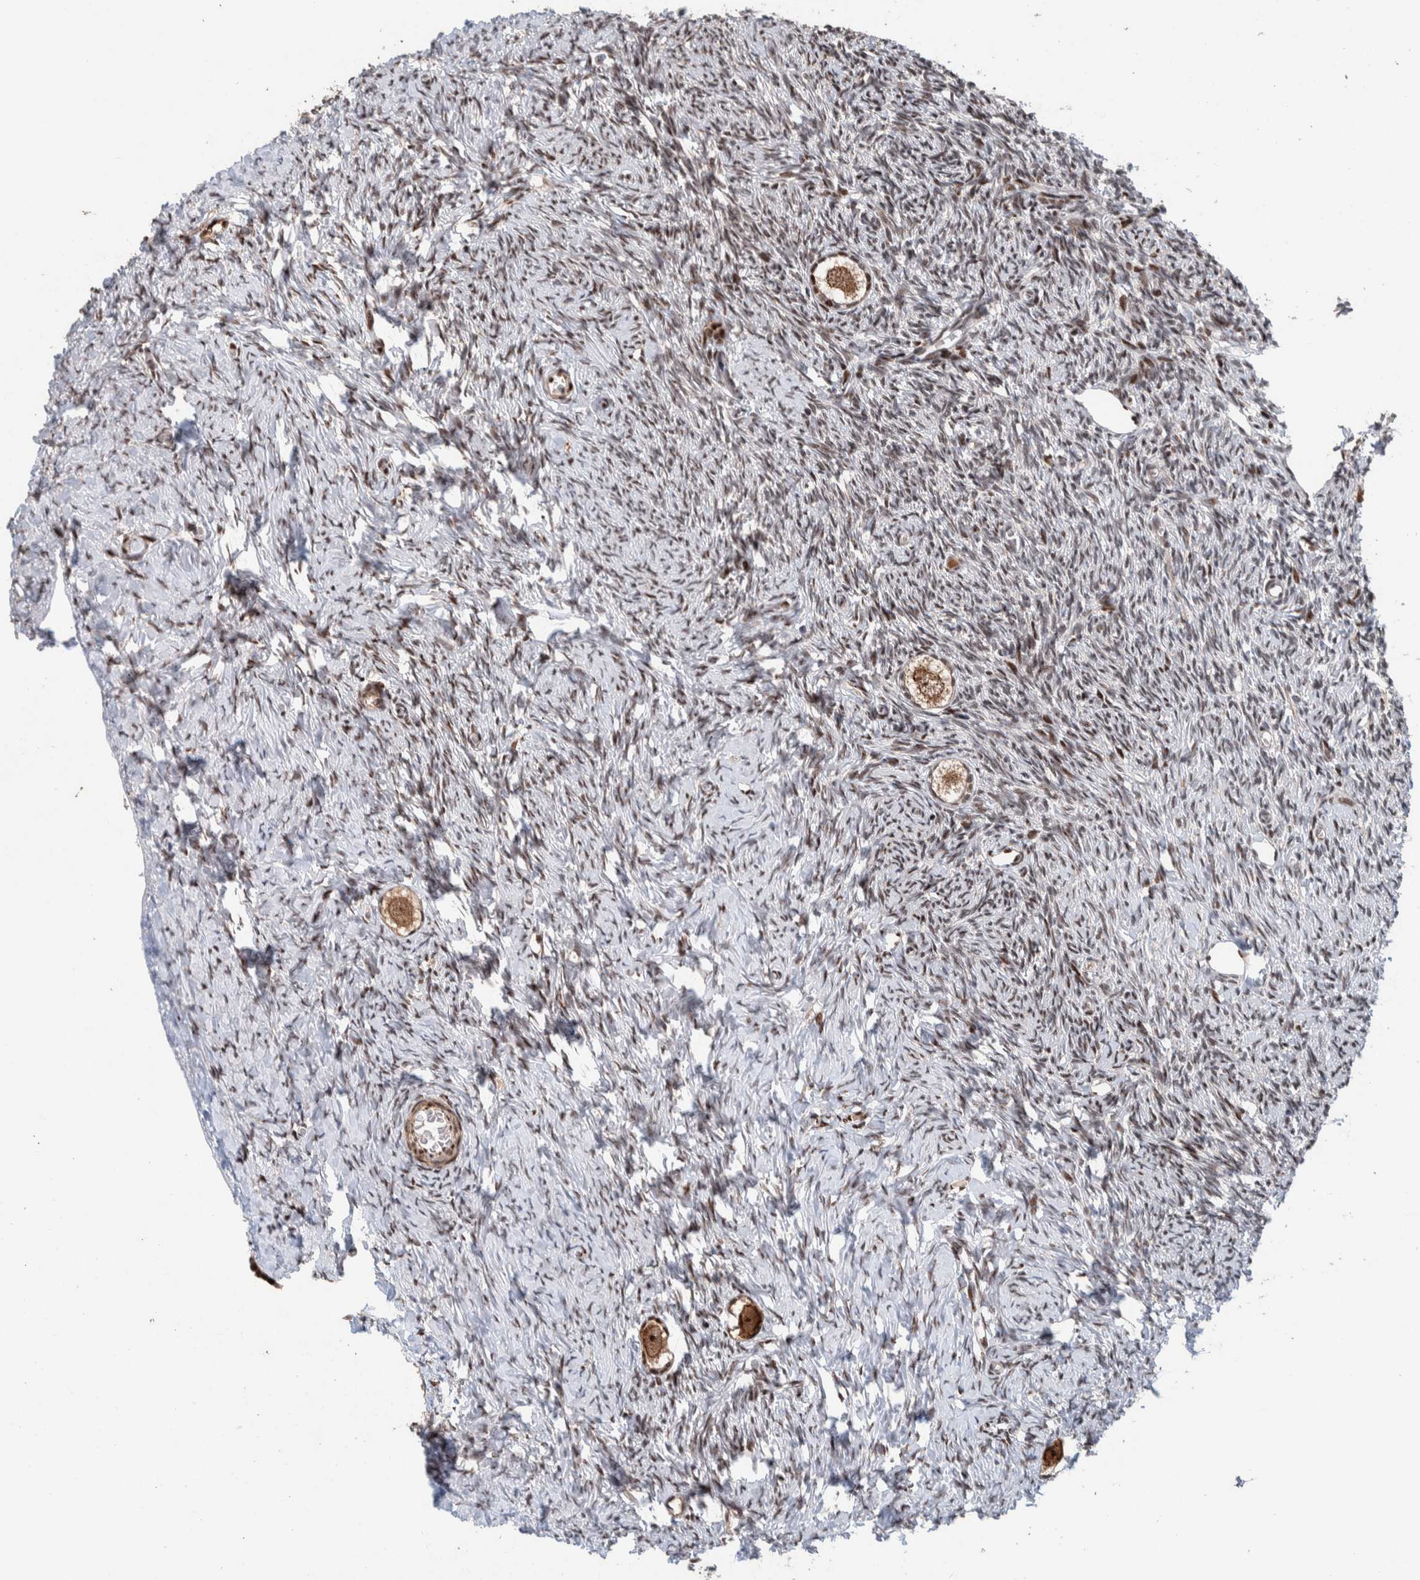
{"staining": {"intensity": "moderate", "quantity": ">75%", "location": "cytoplasmic/membranous,nuclear"}, "tissue": "ovary", "cell_type": "Follicle cells", "image_type": "normal", "snomed": [{"axis": "morphology", "description": "Normal tissue, NOS"}, {"axis": "topography", "description": "Ovary"}], "caption": "Immunohistochemistry (IHC) micrograph of normal human ovary stained for a protein (brown), which shows medium levels of moderate cytoplasmic/membranous,nuclear staining in about >75% of follicle cells.", "gene": "CHD4", "patient": {"sex": "female", "age": 27}}